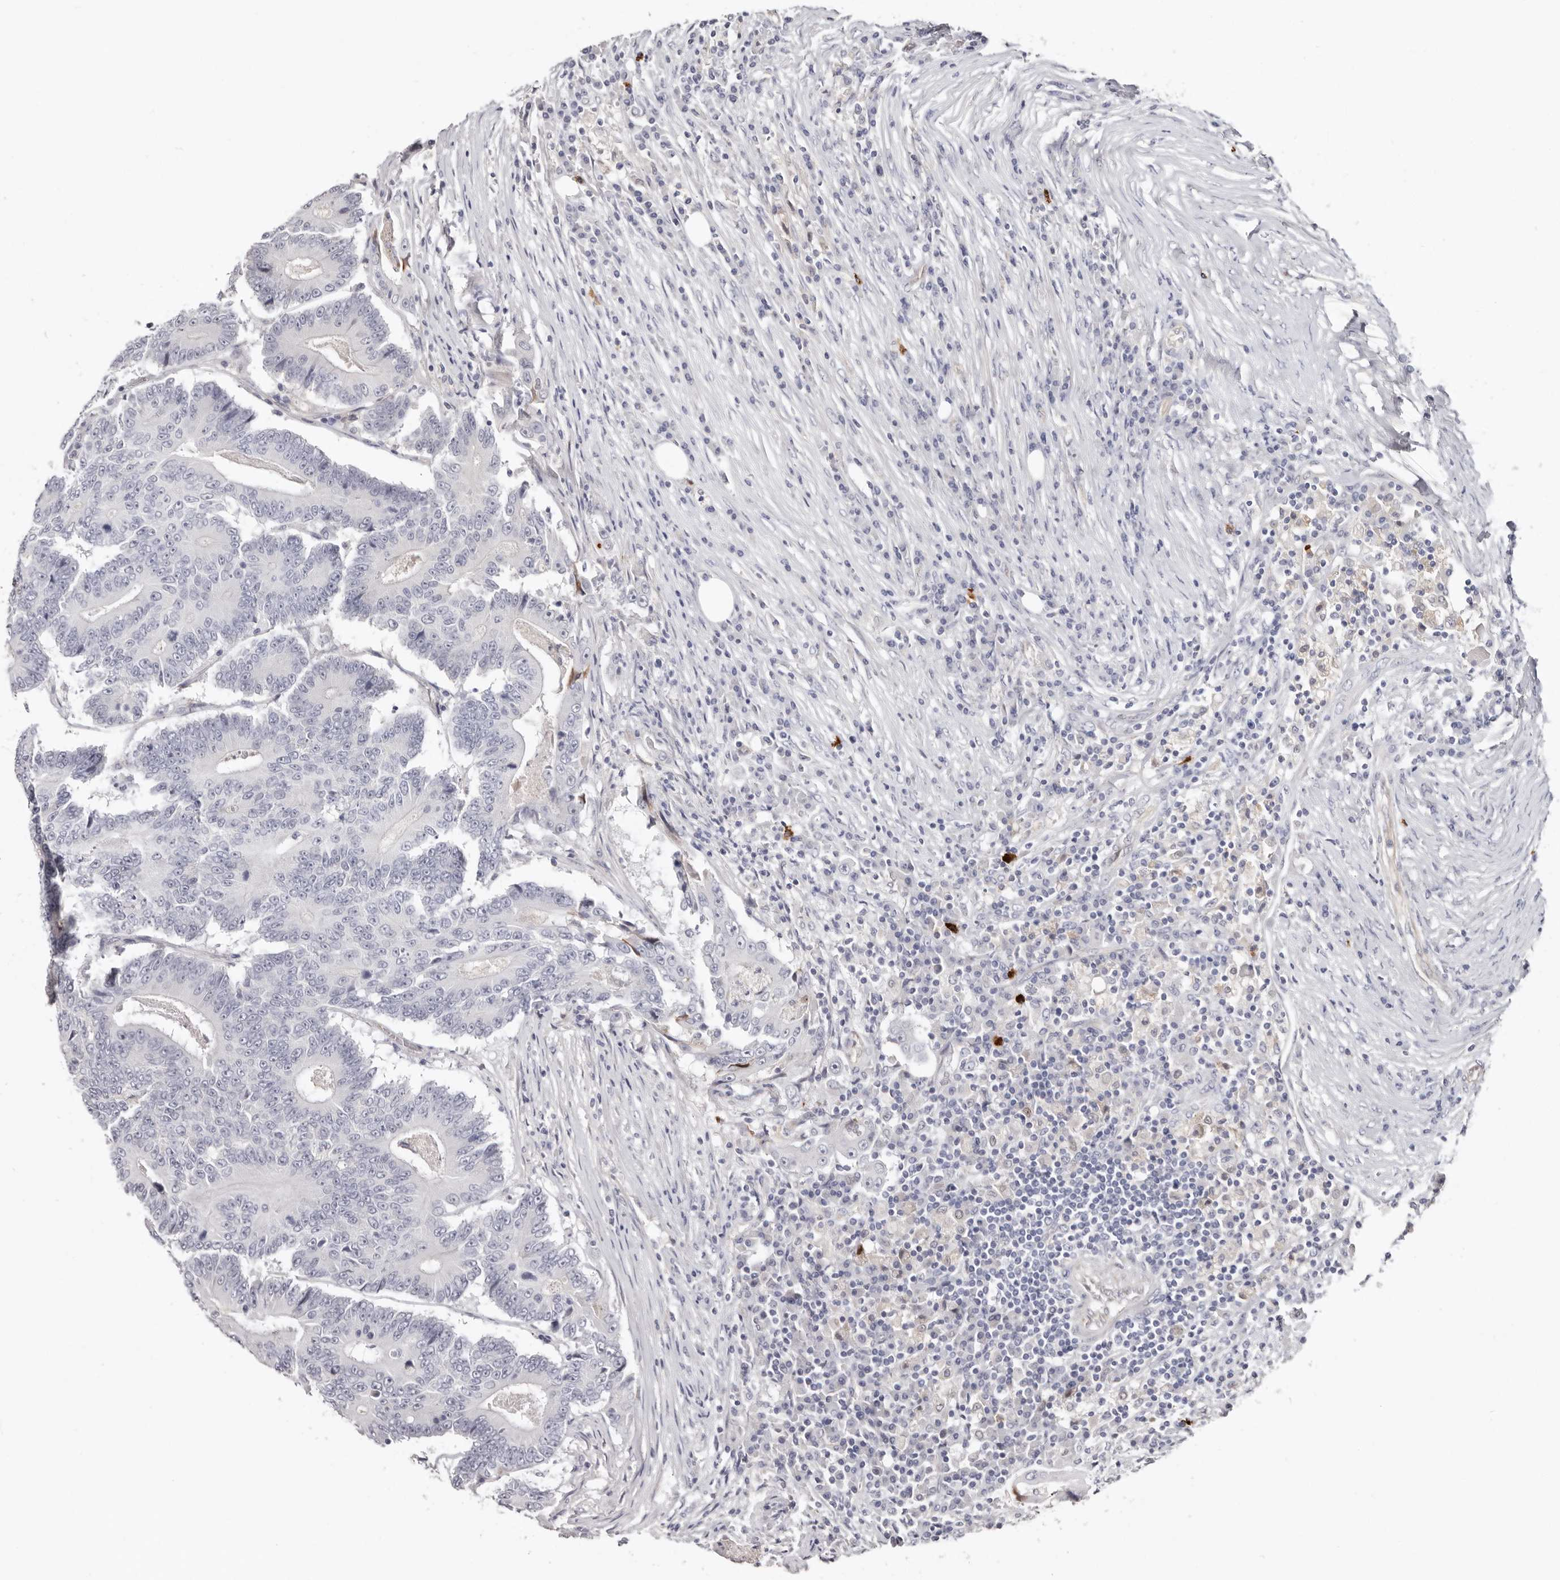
{"staining": {"intensity": "negative", "quantity": "none", "location": "none"}, "tissue": "colorectal cancer", "cell_type": "Tumor cells", "image_type": "cancer", "snomed": [{"axis": "morphology", "description": "Adenocarcinoma, NOS"}, {"axis": "topography", "description": "Colon"}], "caption": "IHC of adenocarcinoma (colorectal) exhibits no positivity in tumor cells. Brightfield microscopy of immunohistochemistry stained with DAB (brown) and hematoxylin (blue), captured at high magnification.", "gene": "PKDCC", "patient": {"sex": "male", "age": 83}}